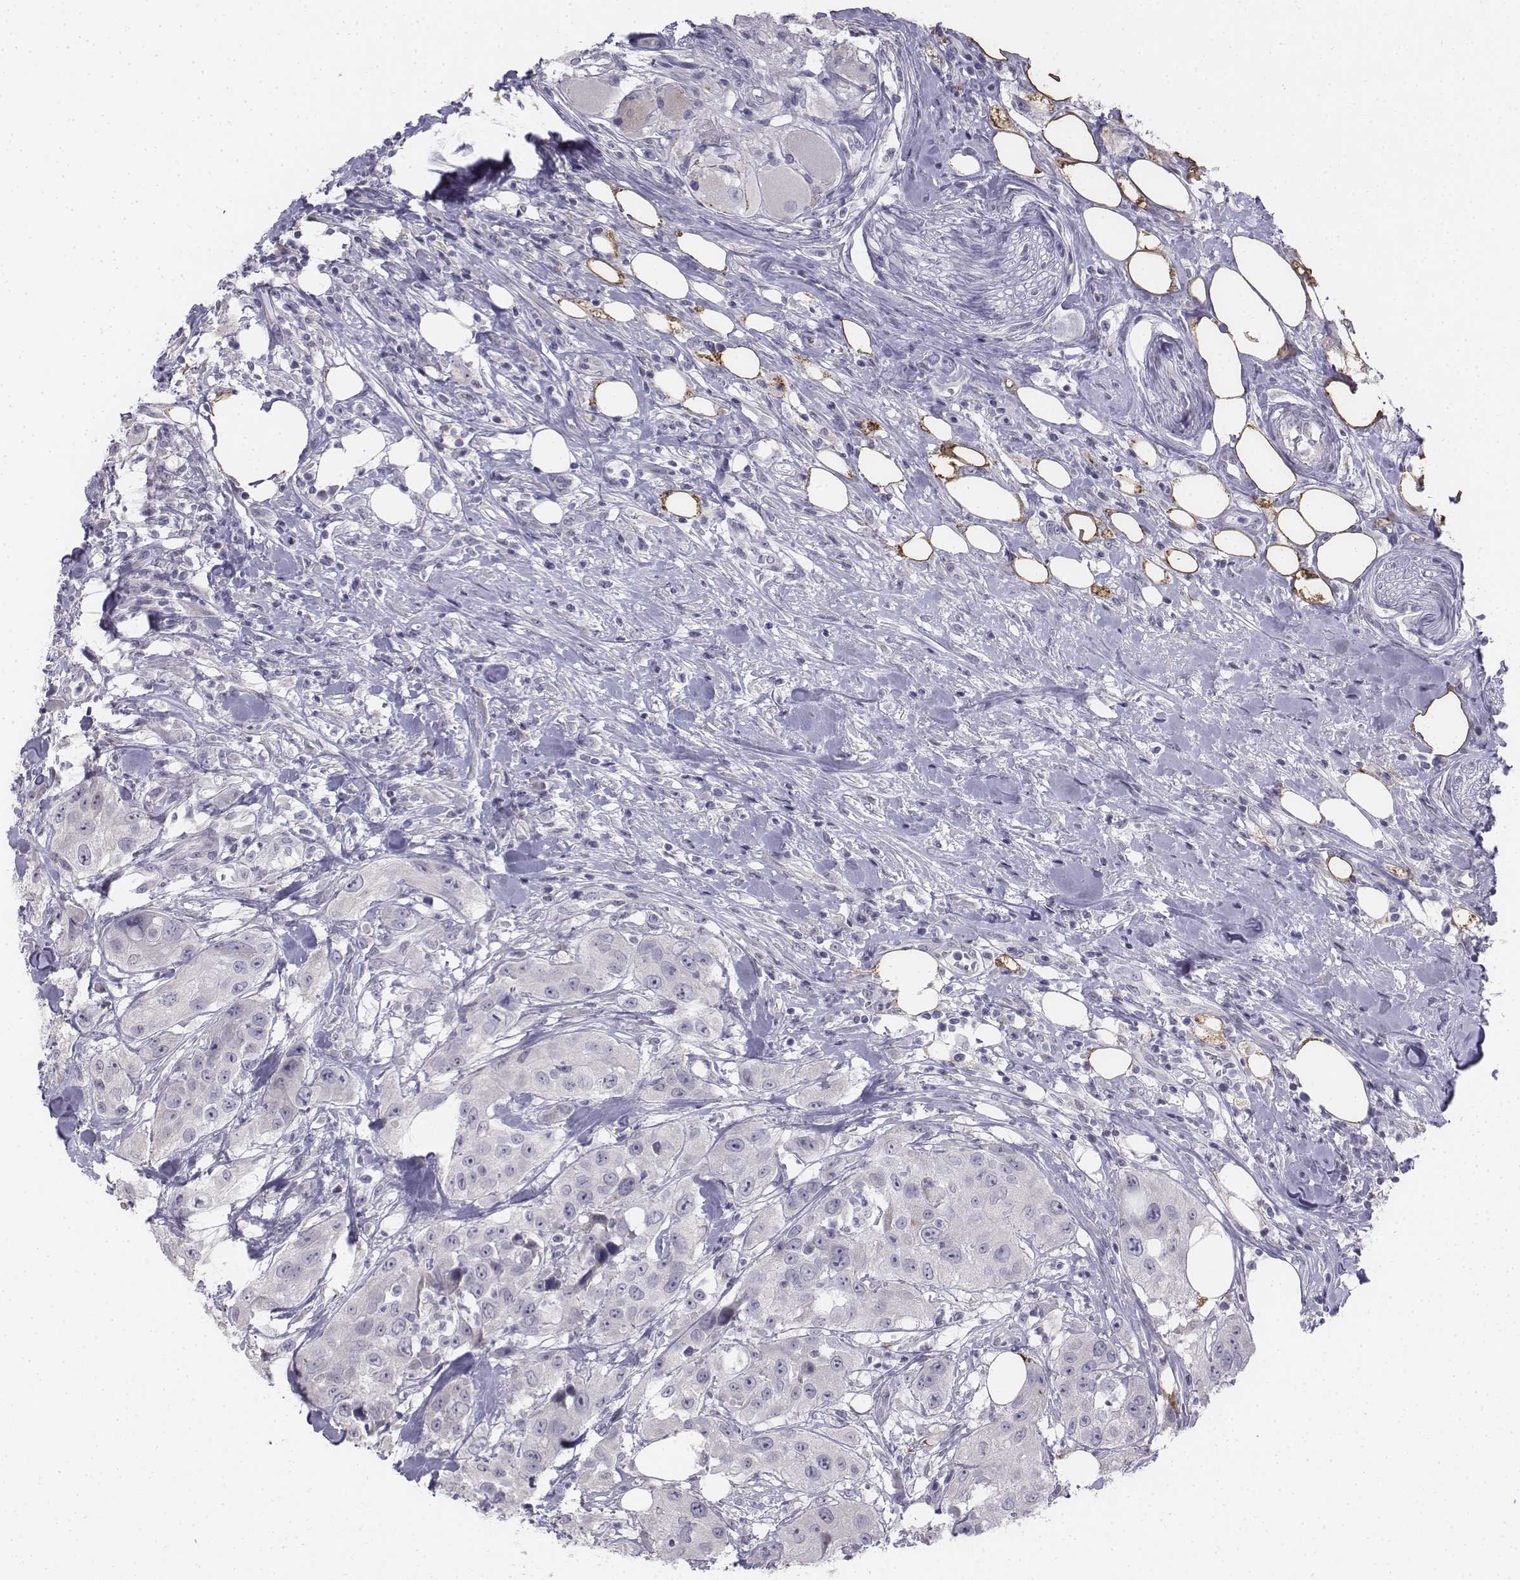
{"staining": {"intensity": "negative", "quantity": "none", "location": "none"}, "tissue": "urothelial cancer", "cell_type": "Tumor cells", "image_type": "cancer", "snomed": [{"axis": "morphology", "description": "Urothelial carcinoma, High grade"}, {"axis": "topography", "description": "Urinary bladder"}], "caption": "There is no significant staining in tumor cells of urothelial cancer.", "gene": "PENK", "patient": {"sex": "male", "age": 79}}